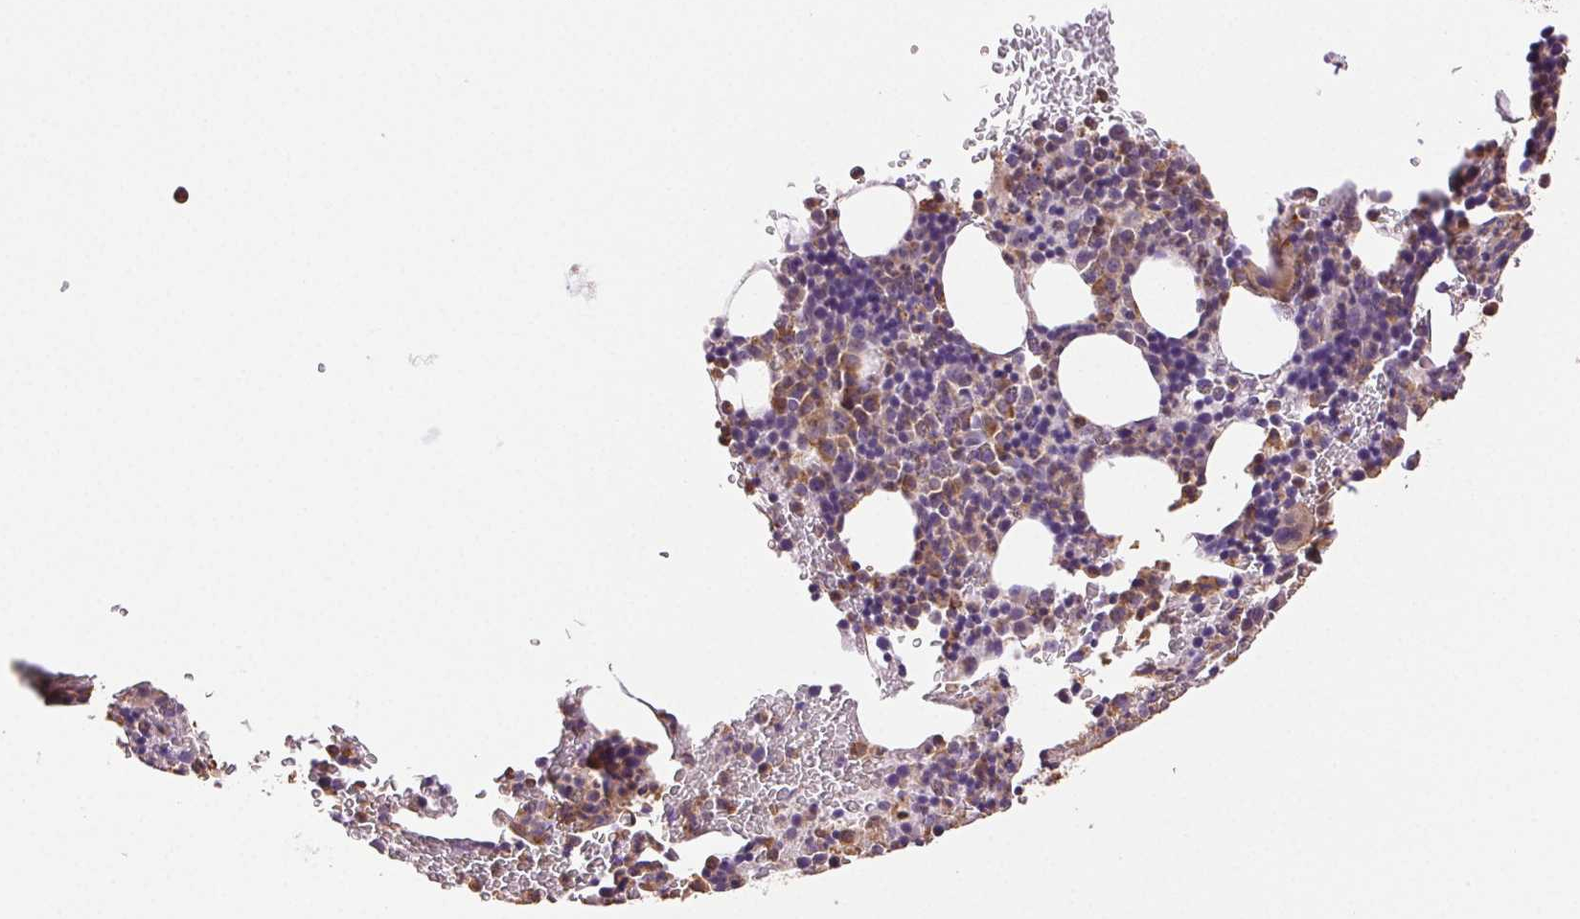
{"staining": {"intensity": "moderate", "quantity": "25%-75%", "location": "cytoplasmic/membranous"}, "tissue": "bone marrow", "cell_type": "Hematopoietic cells", "image_type": "normal", "snomed": [{"axis": "morphology", "description": "Normal tissue, NOS"}, {"axis": "topography", "description": "Bone marrow"}], "caption": "Brown immunohistochemical staining in normal bone marrow shows moderate cytoplasmic/membranous expression in about 25%-75% of hematopoietic cells. (DAB (3,3'-diaminobenzidine) IHC with brightfield microscopy, high magnification).", "gene": "TMEM253", "patient": {"sex": "male", "age": 63}}